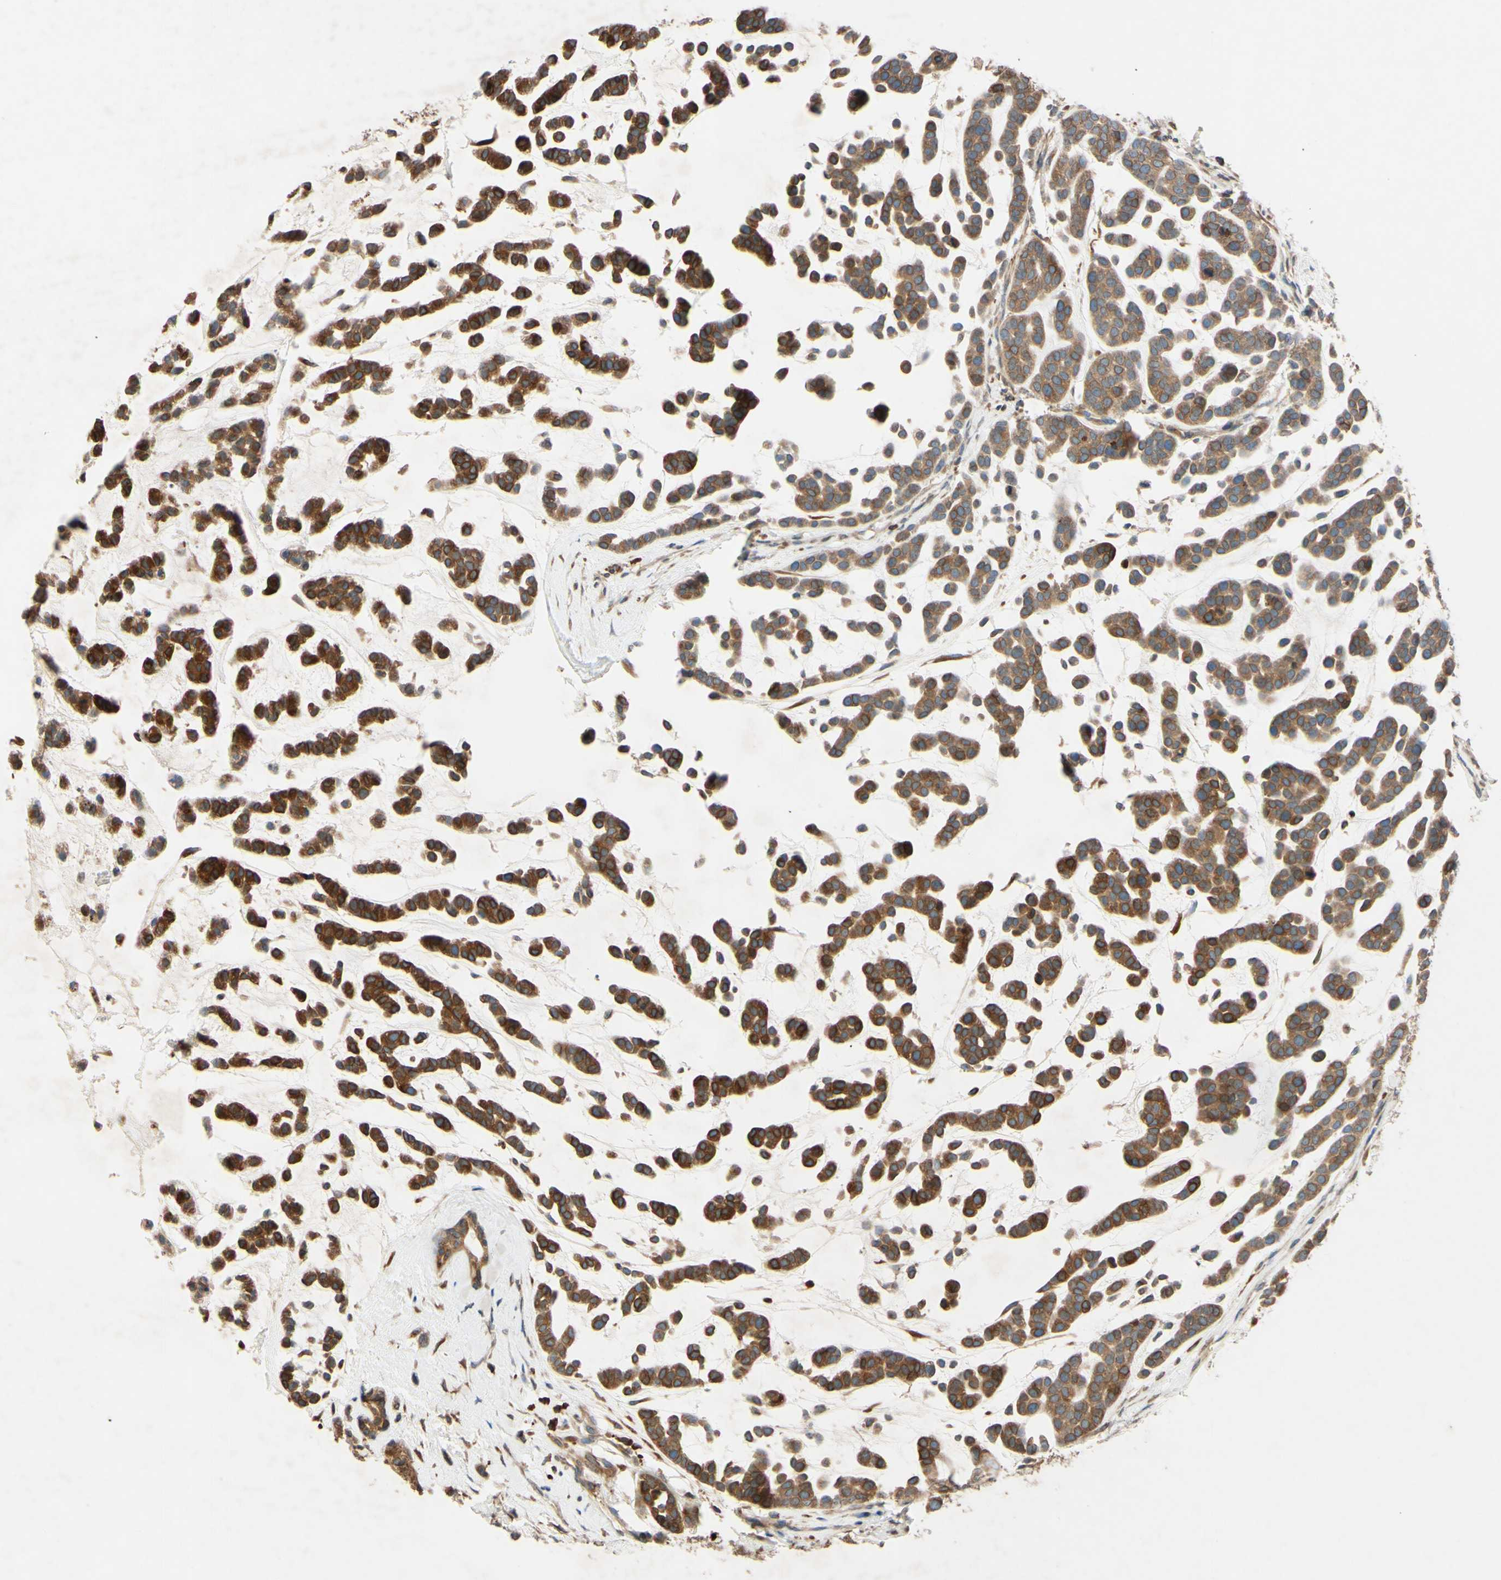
{"staining": {"intensity": "strong", "quantity": ">75%", "location": "cytoplasmic/membranous,nuclear"}, "tissue": "head and neck cancer", "cell_type": "Tumor cells", "image_type": "cancer", "snomed": [{"axis": "morphology", "description": "Adenocarcinoma, NOS"}, {"axis": "morphology", "description": "Adenoma, NOS"}, {"axis": "topography", "description": "Head-Neck"}], "caption": "Head and neck adenocarcinoma was stained to show a protein in brown. There is high levels of strong cytoplasmic/membranous and nuclear expression in about >75% of tumor cells. Nuclei are stained in blue.", "gene": "PTPRU", "patient": {"sex": "female", "age": 55}}